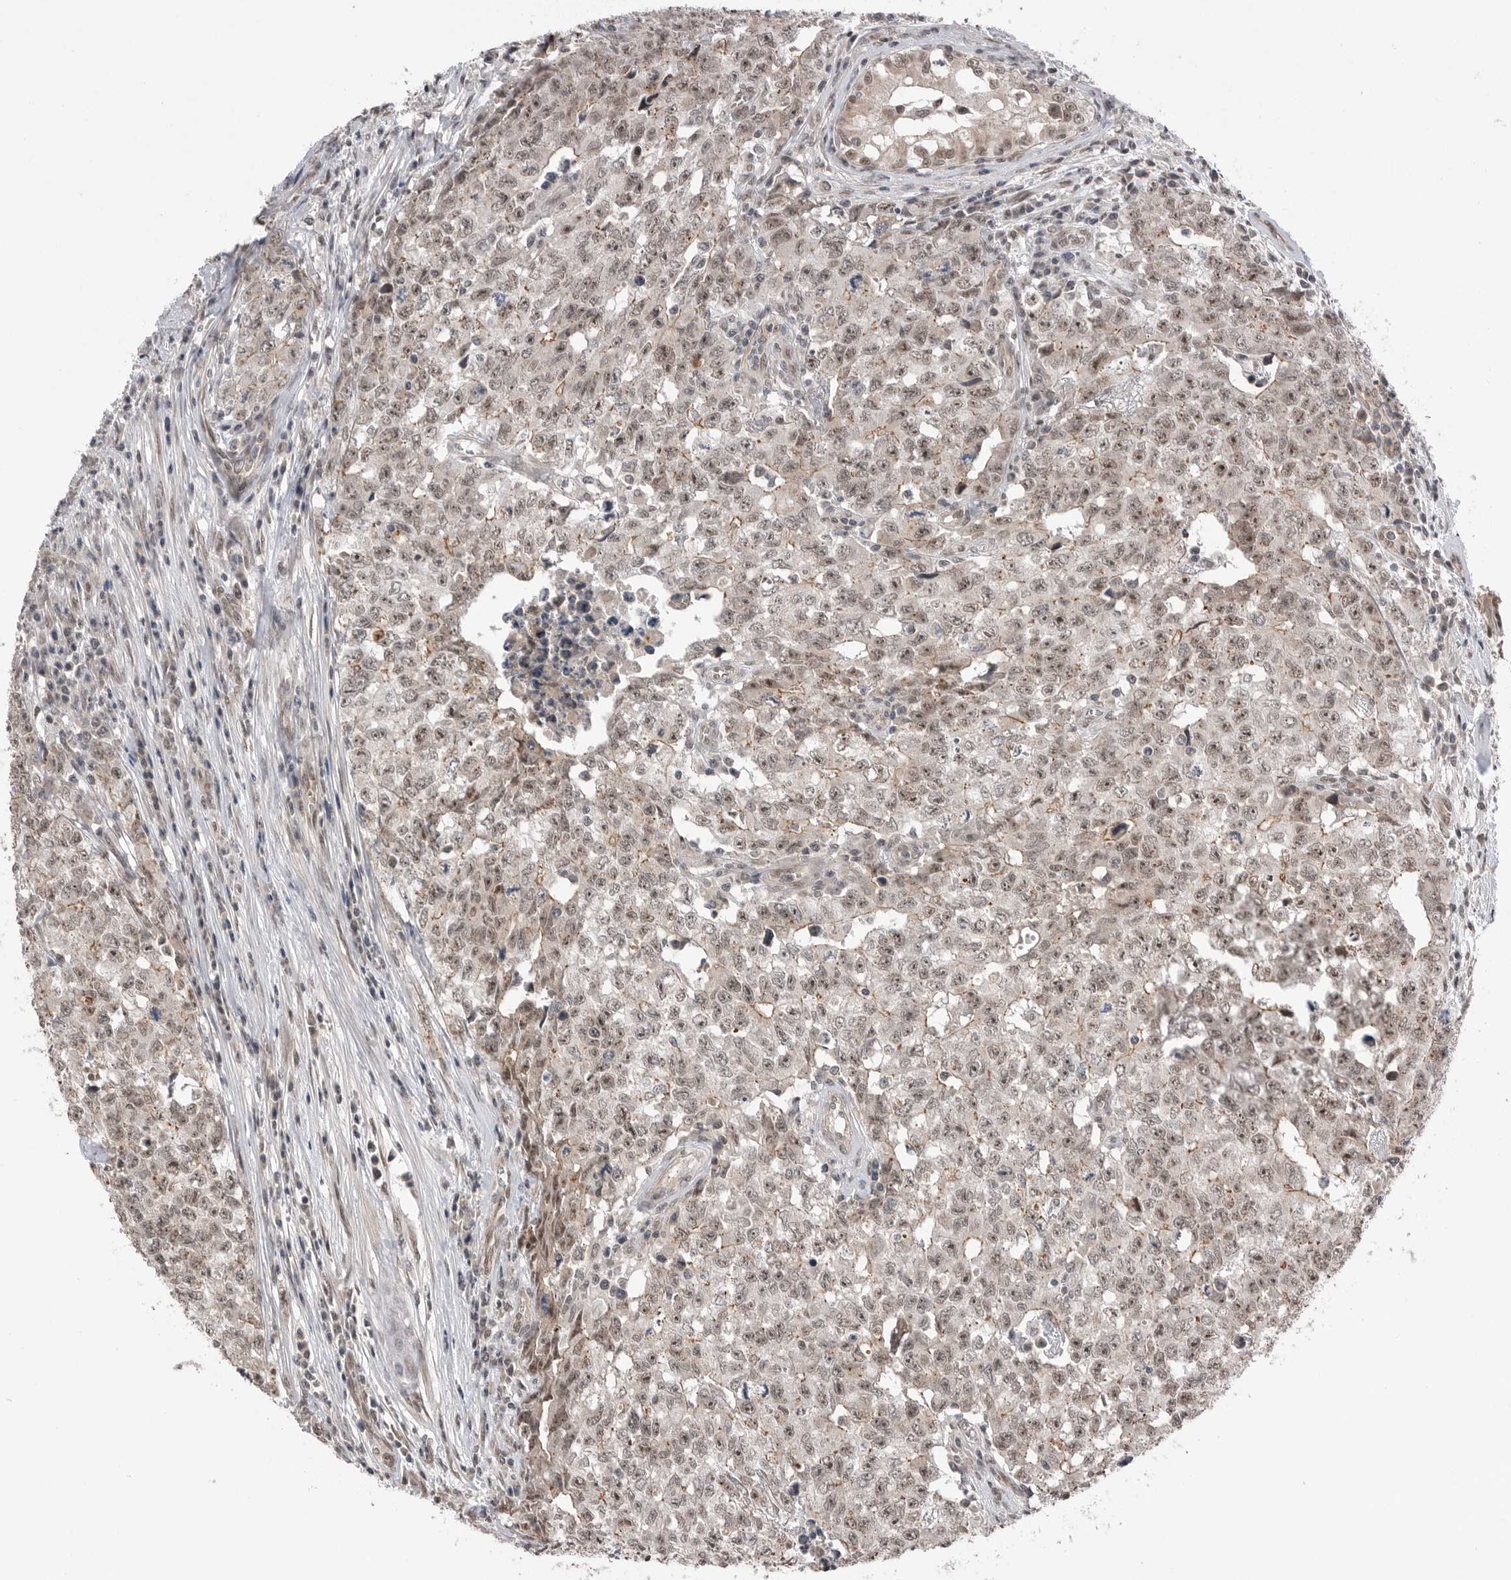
{"staining": {"intensity": "weak", "quantity": ">75%", "location": "nuclear"}, "tissue": "testis cancer", "cell_type": "Tumor cells", "image_type": "cancer", "snomed": [{"axis": "morphology", "description": "Carcinoma, Embryonal, NOS"}, {"axis": "topography", "description": "Testis"}], "caption": "Weak nuclear expression is appreciated in about >75% of tumor cells in testis cancer (embryonal carcinoma).", "gene": "NTAQ1", "patient": {"sex": "male", "age": 28}}